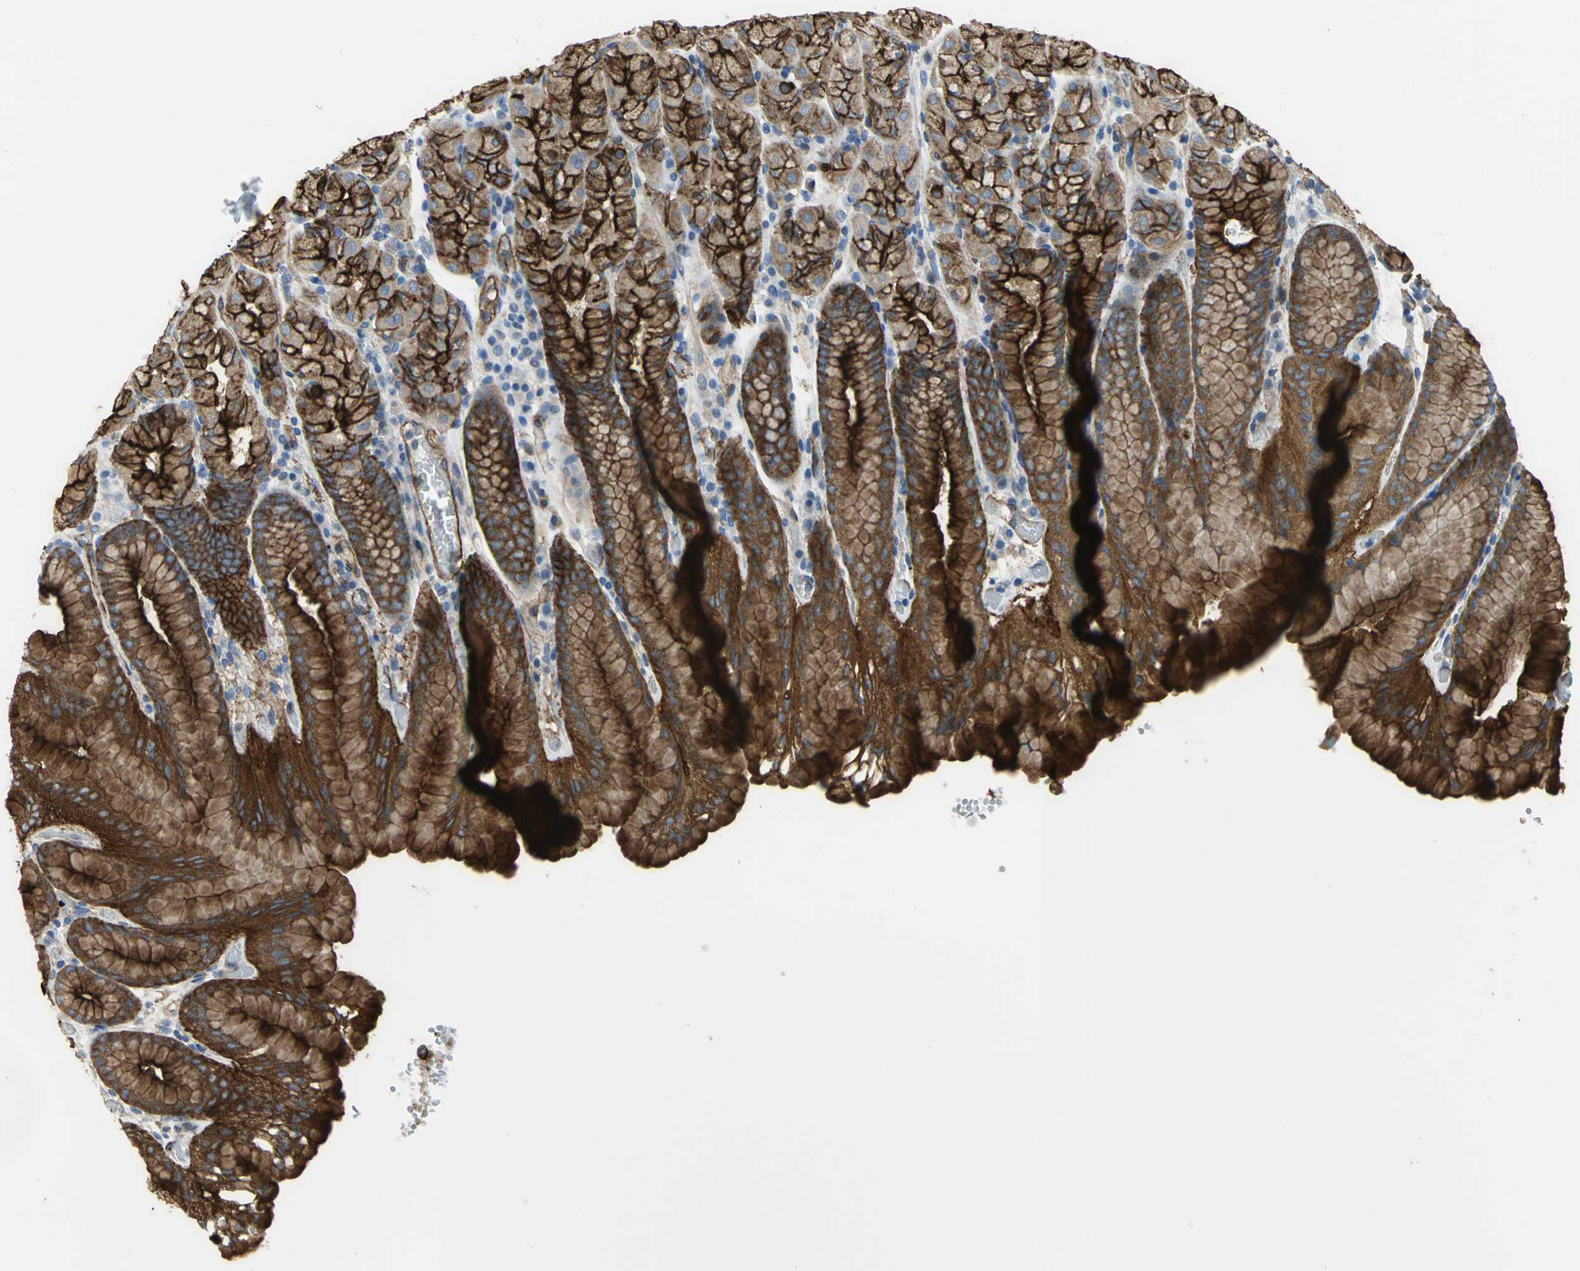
{"staining": {"intensity": "strong", "quantity": ">75%", "location": "cytoplasmic/membranous"}, "tissue": "stomach", "cell_type": "Glandular cells", "image_type": "normal", "snomed": [{"axis": "morphology", "description": "Normal tissue, NOS"}, {"axis": "topography", "description": "Stomach, upper"}, {"axis": "topography", "description": "Stomach"}], "caption": "Protein expression analysis of normal human stomach reveals strong cytoplasmic/membranous expression in approximately >75% of glandular cells.", "gene": "FLNB", "patient": {"sex": "male", "age": 76}}